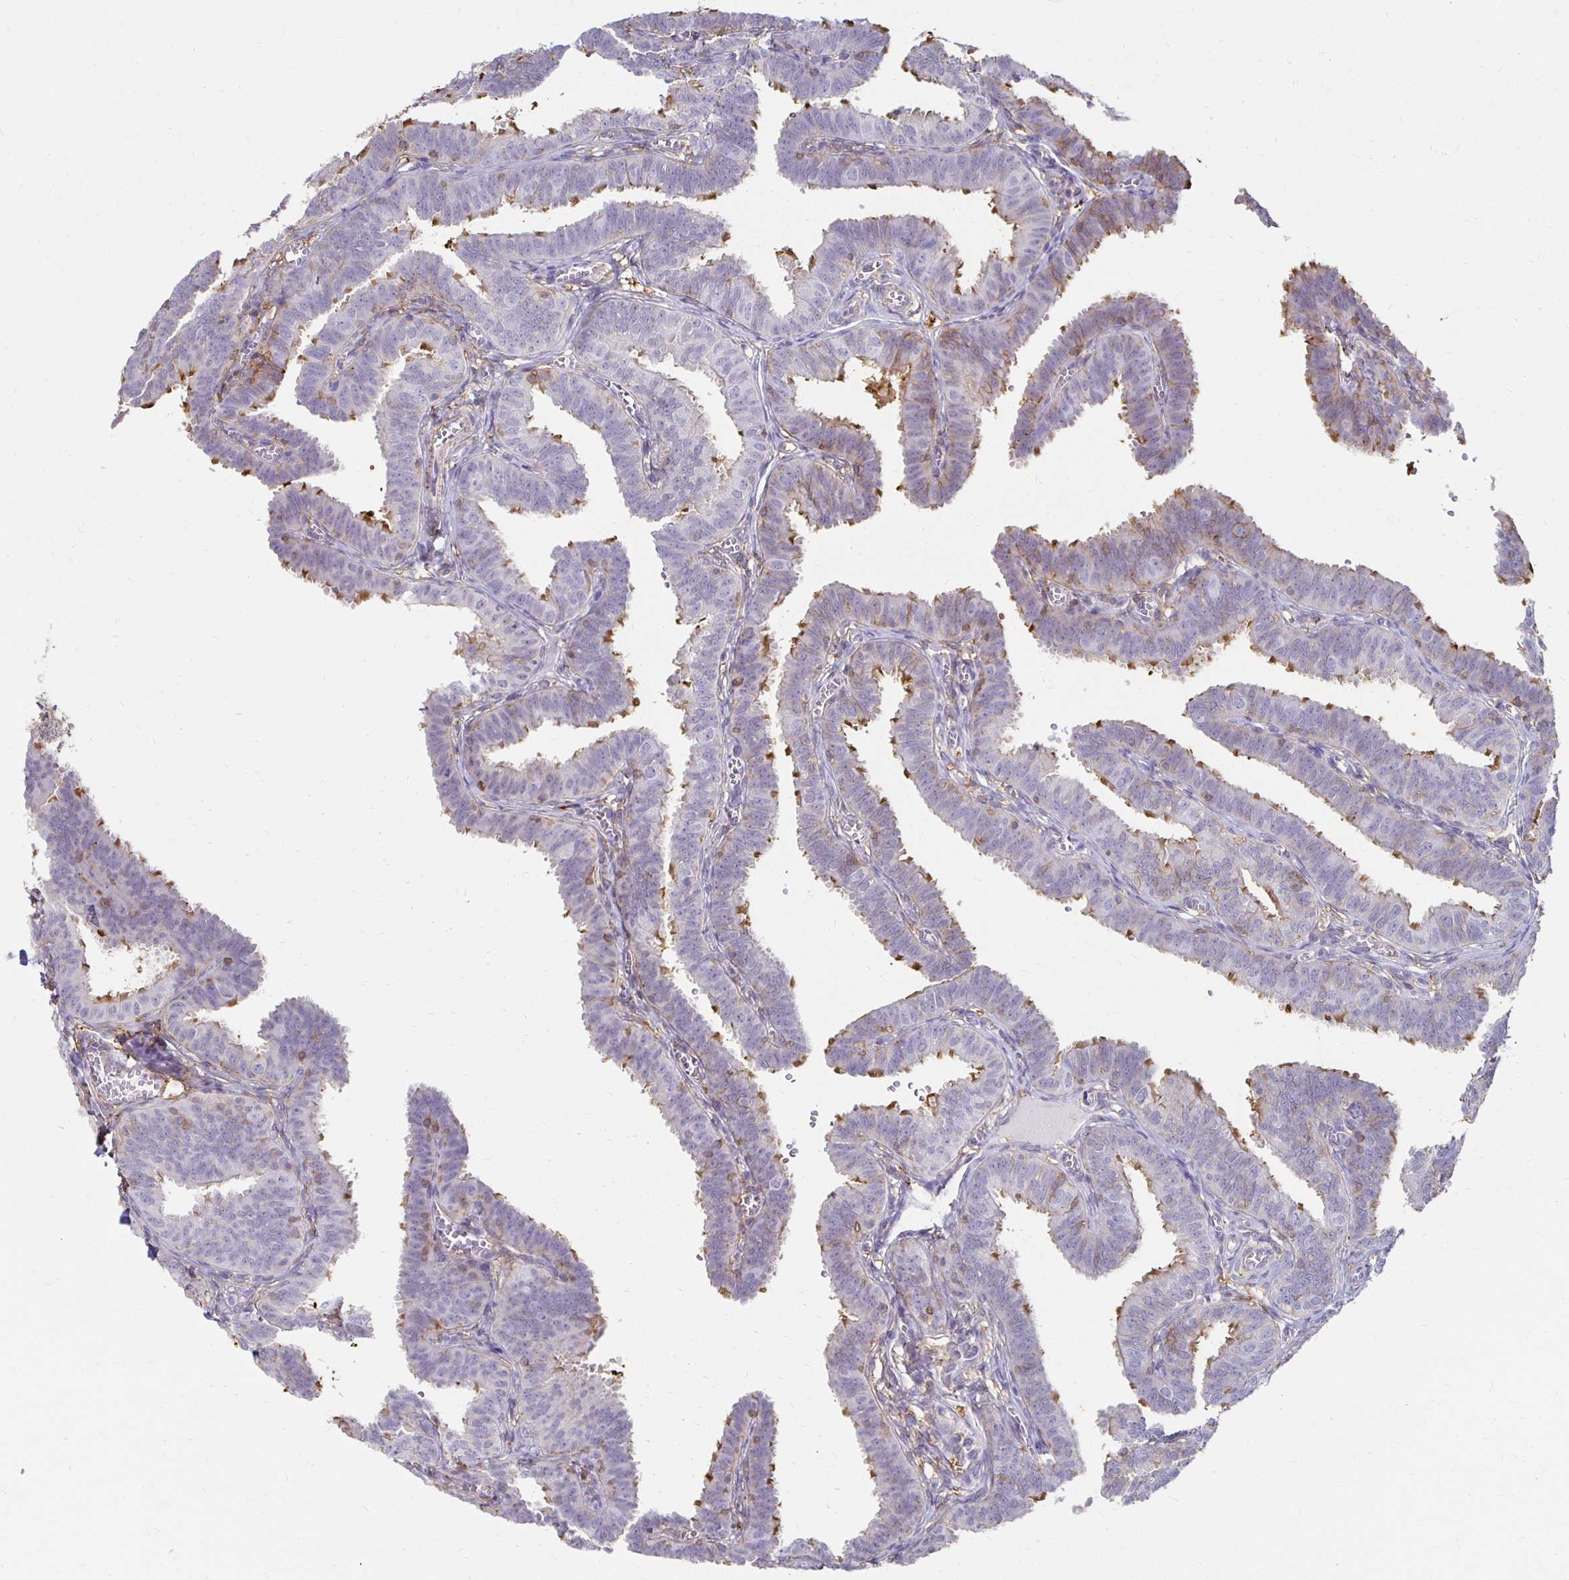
{"staining": {"intensity": "moderate", "quantity": "25%-75%", "location": "cytoplasmic/membranous"}, "tissue": "fallopian tube", "cell_type": "Glandular cells", "image_type": "normal", "snomed": [{"axis": "morphology", "description": "Normal tissue, NOS"}, {"axis": "topography", "description": "Fallopian tube"}], "caption": "Fallopian tube stained with a brown dye demonstrates moderate cytoplasmic/membranous positive staining in approximately 25%-75% of glandular cells.", "gene": "TAS1R3", "patient": {"sex": "female", "age": 25}}